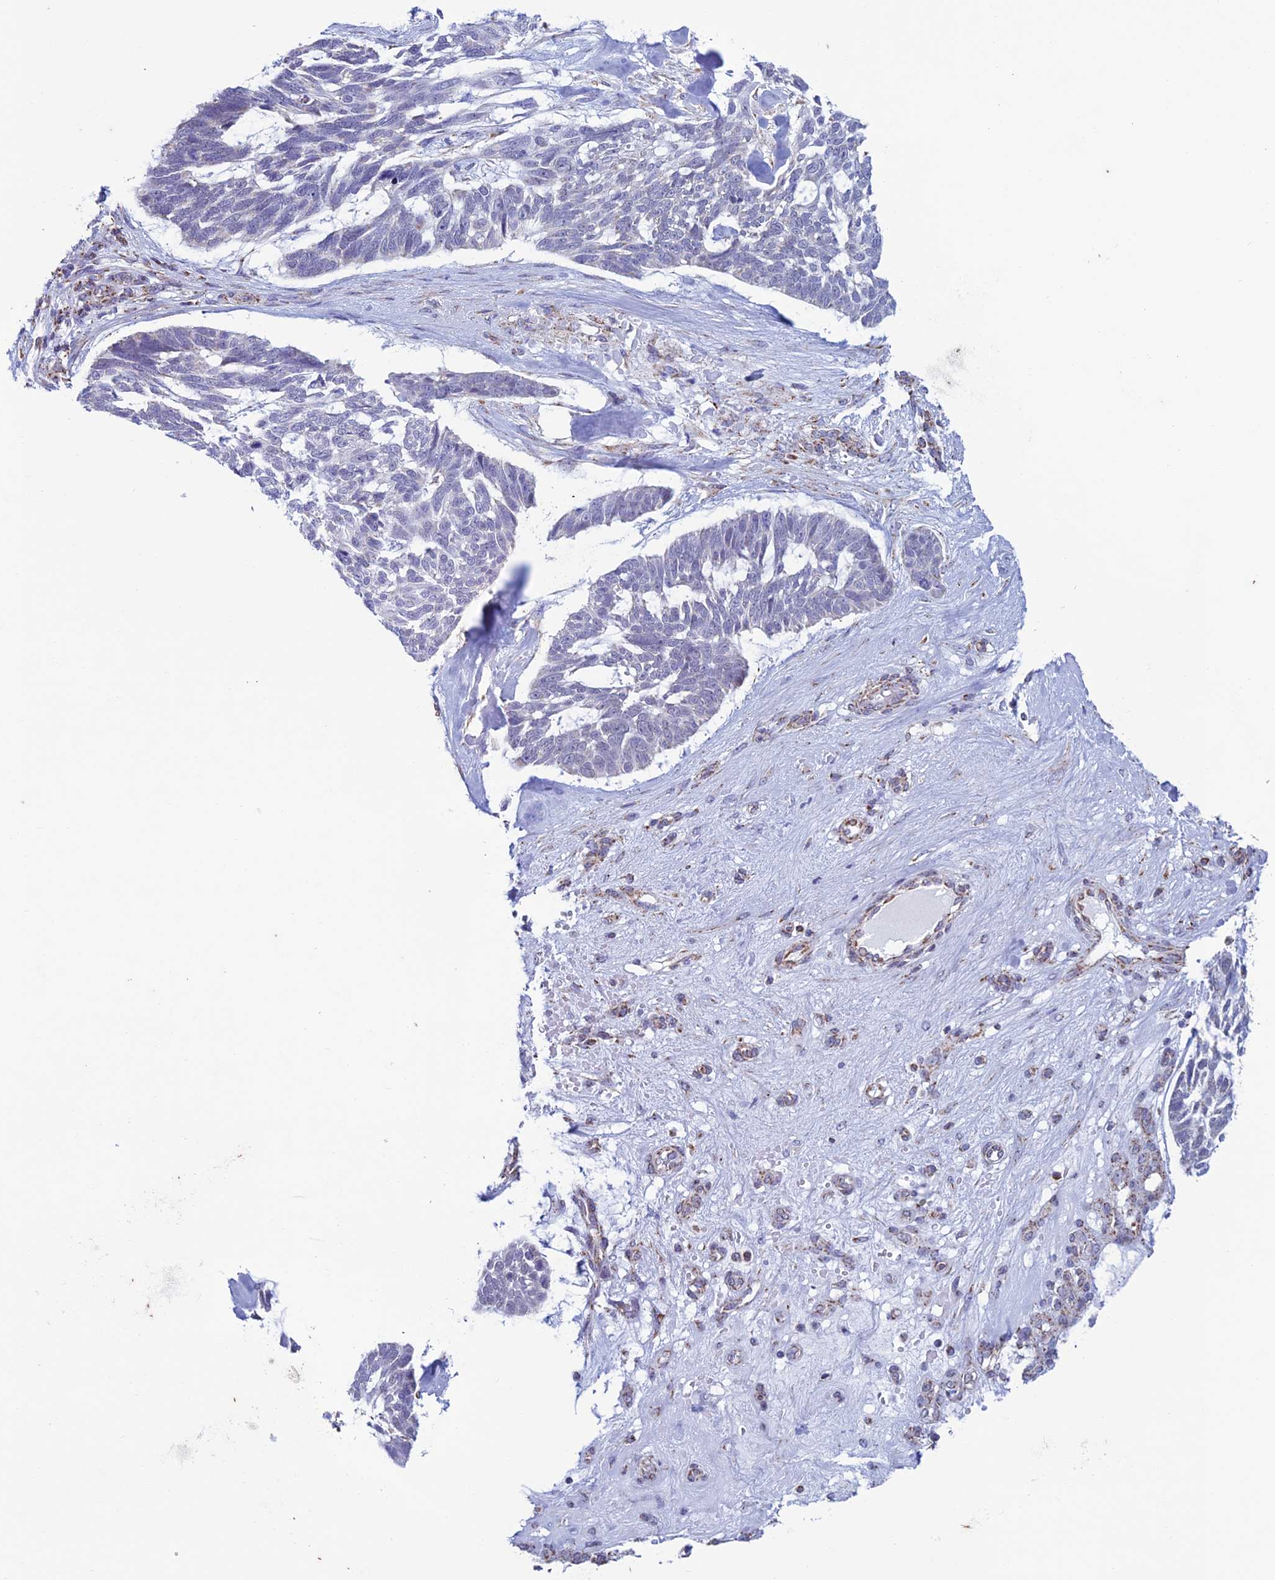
{"staining": {"intensity": "negative", "quantity": "none", "location": "none"}, "tissue": "skin cancer", "cell_type": "Tumor cells", "image_type": "cancer", "snomed": [{"axis": "morphology", "description": "Basal cell carcinoma"}, {"axis": "topography", "description": "Skin"}], "caption": "Tumor cells are negative for protein expression in human skin basal cell carcinoma.", "gene": "ZNG1B", "patient": {"sex": "male", "age": 88}}